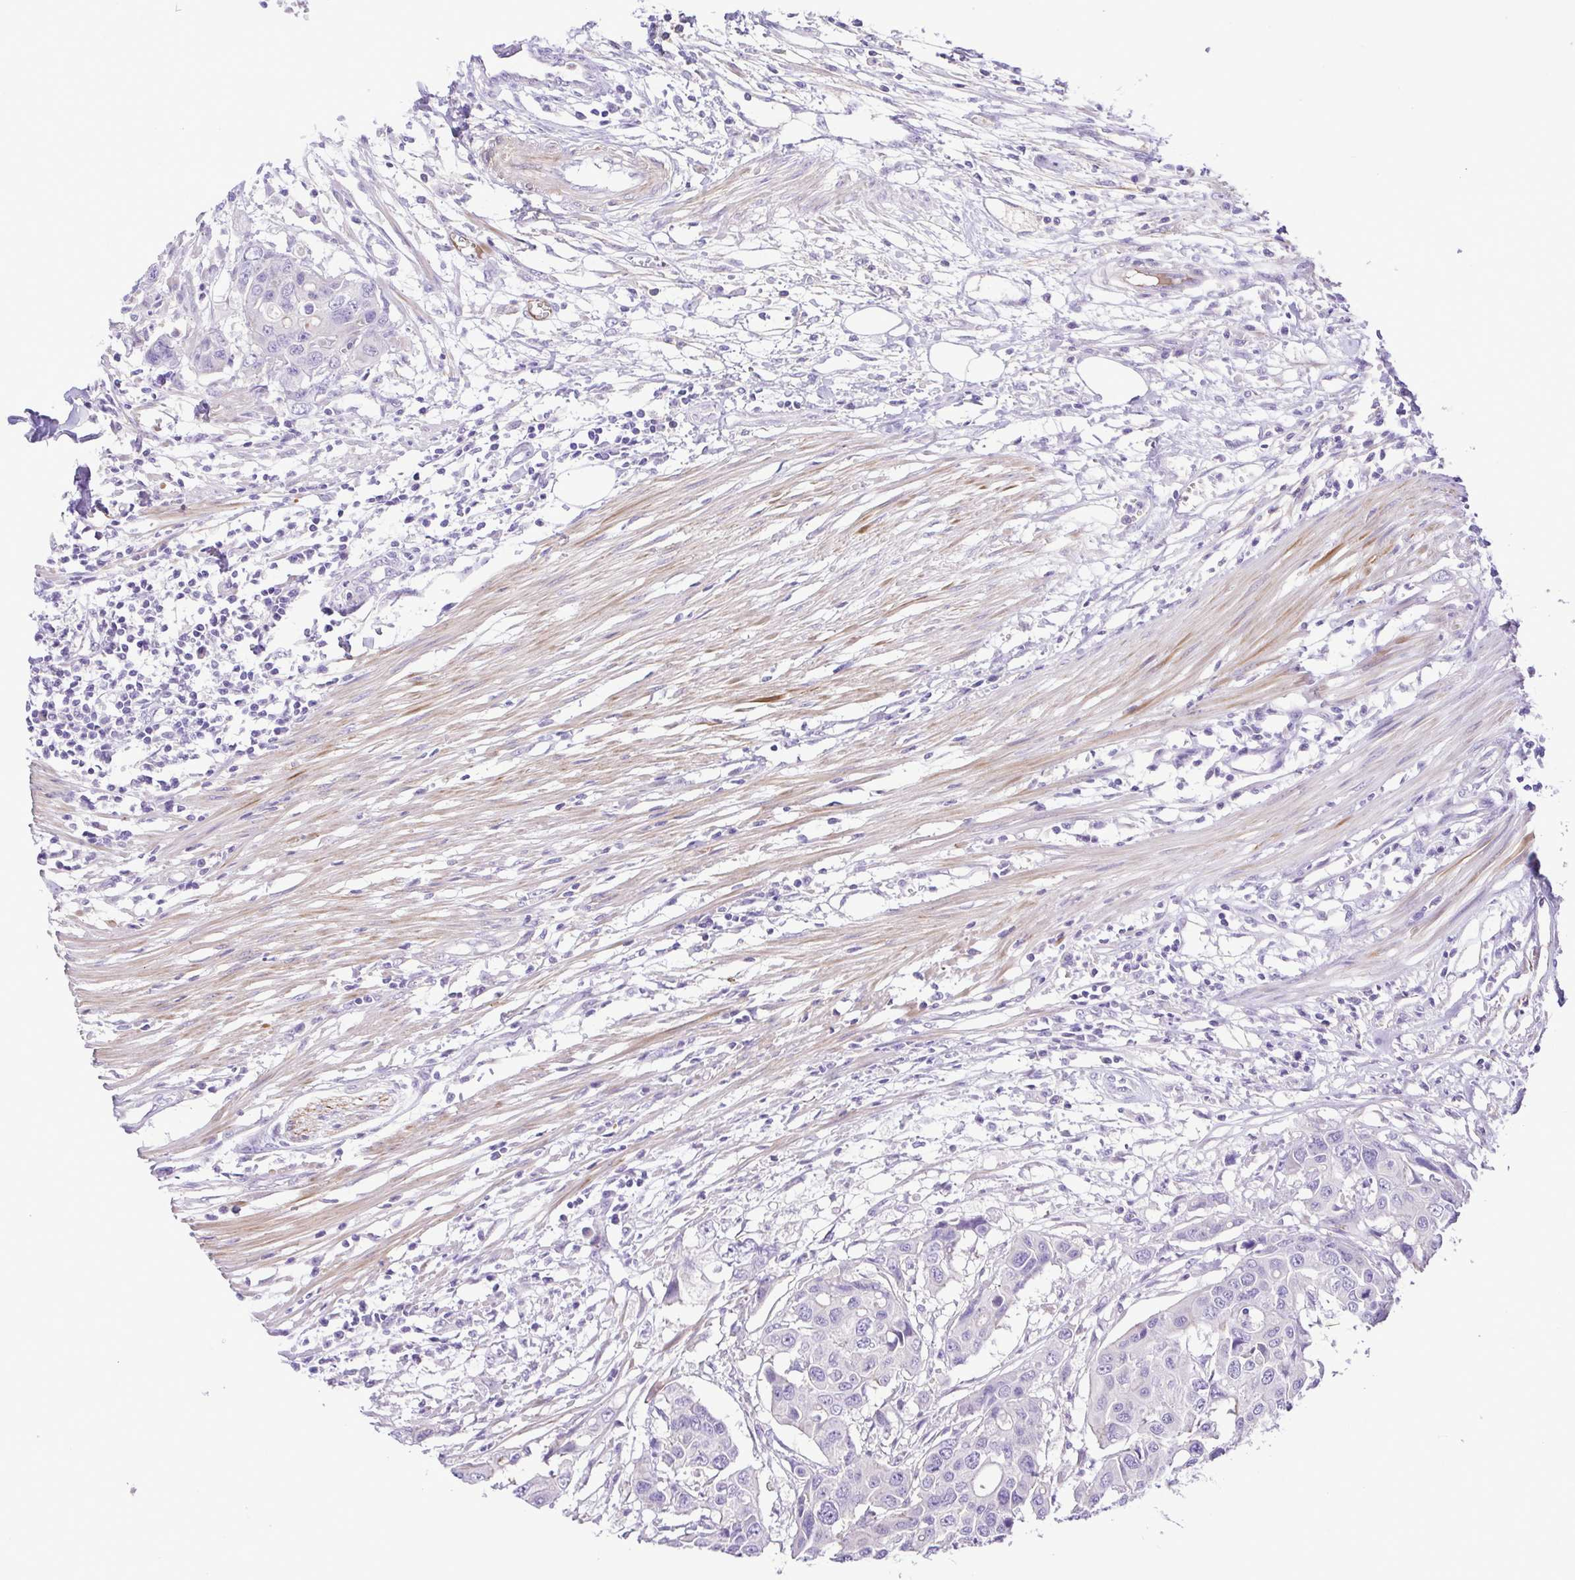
{"staining": {"intensity": "negative", "quantity": "none", "location": "none"}, "tissue": "colorectal cancer", "cell_type": "Tumor cells", "image_type": "cancer", "snomed": [{"axis": "morphology", "description": "Adenocarcinoma, NOS"}, {"axis": "topography", "description": "Colon"}], "caption": "Tumor cells are negative for protein expression in human colorectal adenocarcinoma.", "gene": "GABBR2", "patient": {"sex": "male", "age": 77}}